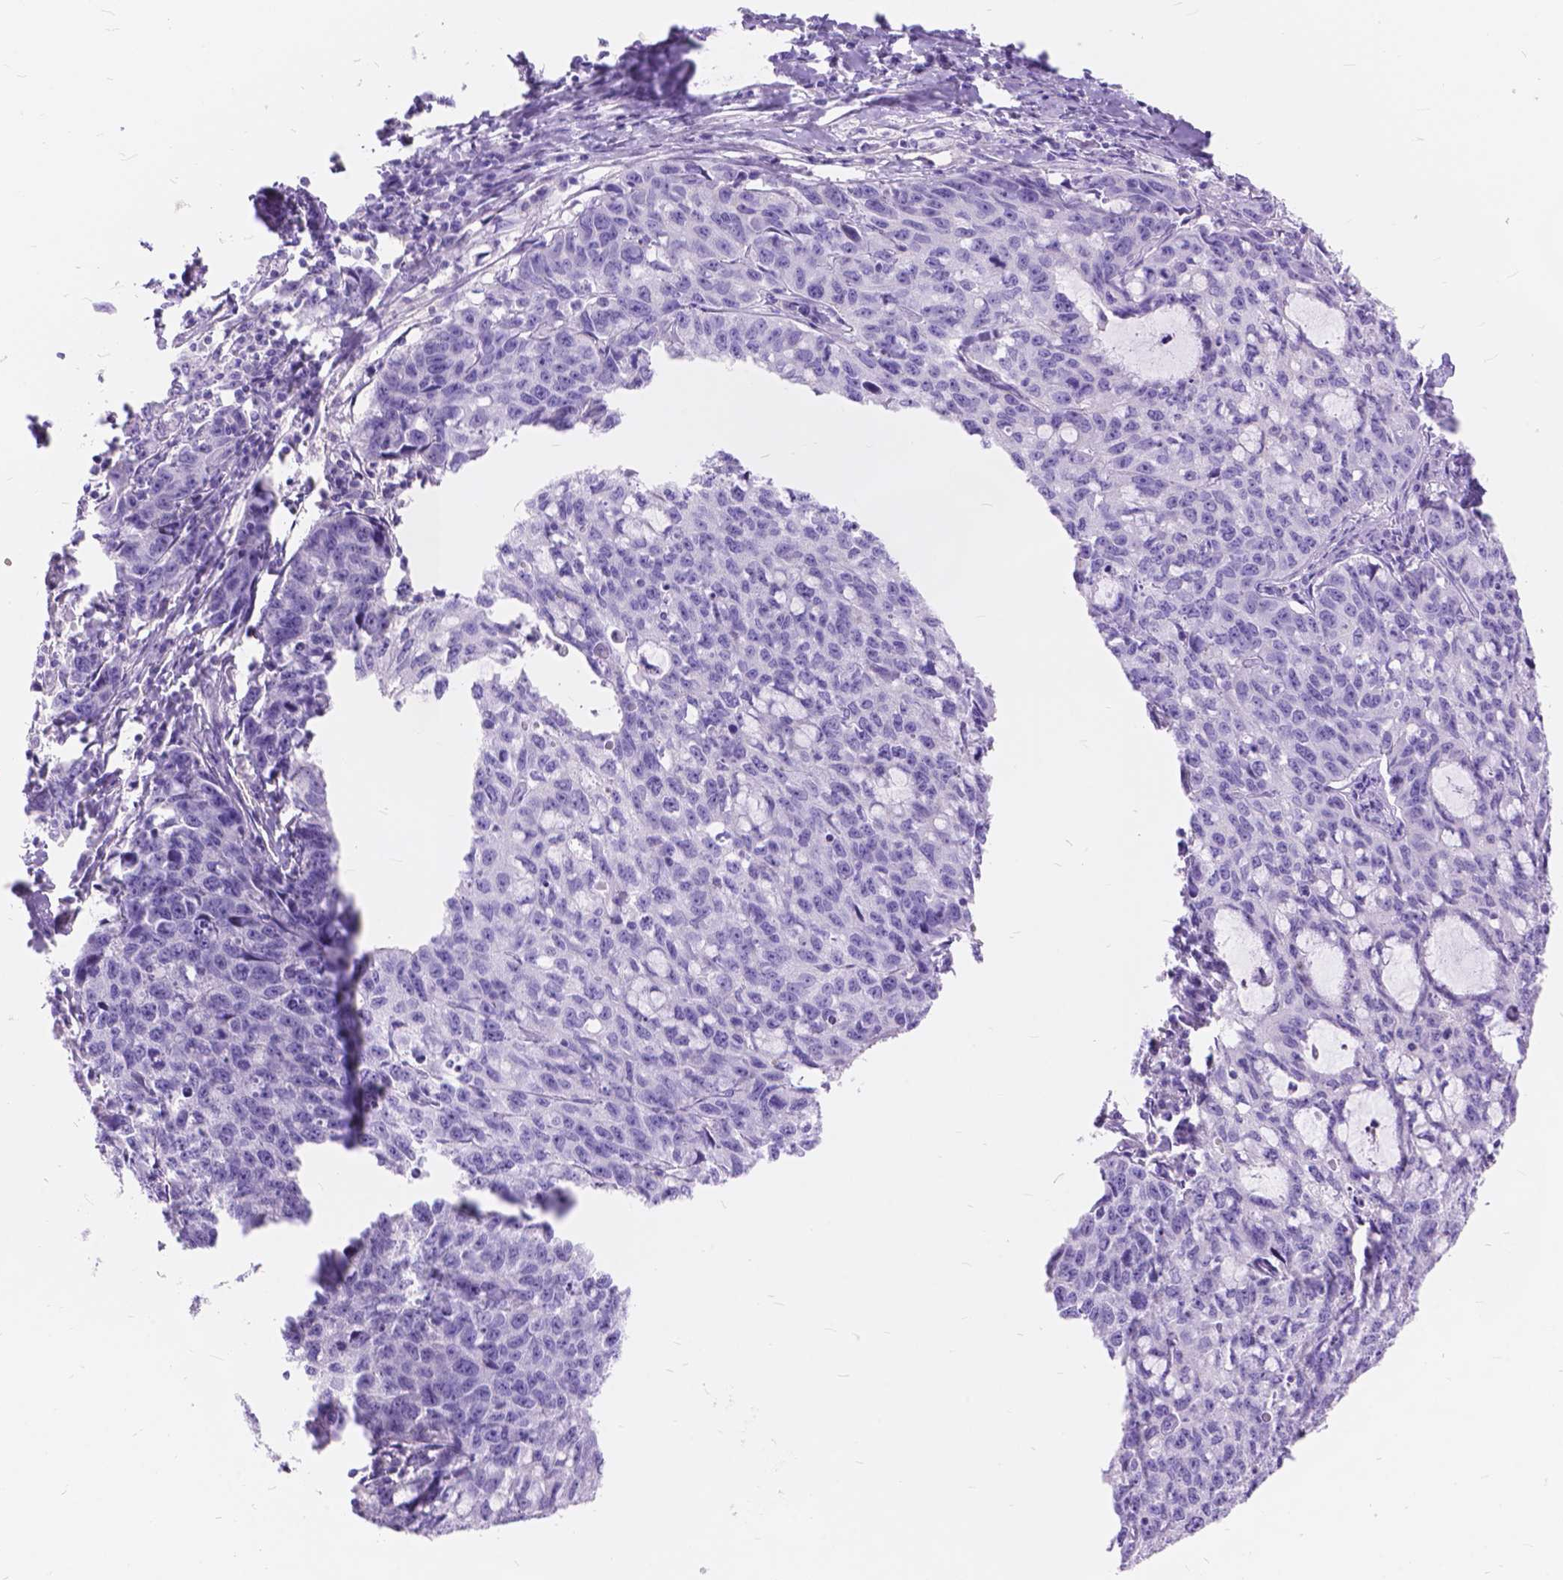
{"staining": {"intensity": "negative", "quantity": "none", "location": "none"}, "tissue": "cervical cancer", "cell_type": "Tumor cells", "image_type": "cancer", "snomed": [{"axis": "morphology", "description": "Squamous cell carcinoma, NOS"}, {"axis": "topography", "description": "Cervix"}], "caption": "This is an IHC photomicrograph of human cervical cancer. There is no positivity in tumor cells.", "gene": "FOXL2", "patient": {"sex": "female", "age": 28}}